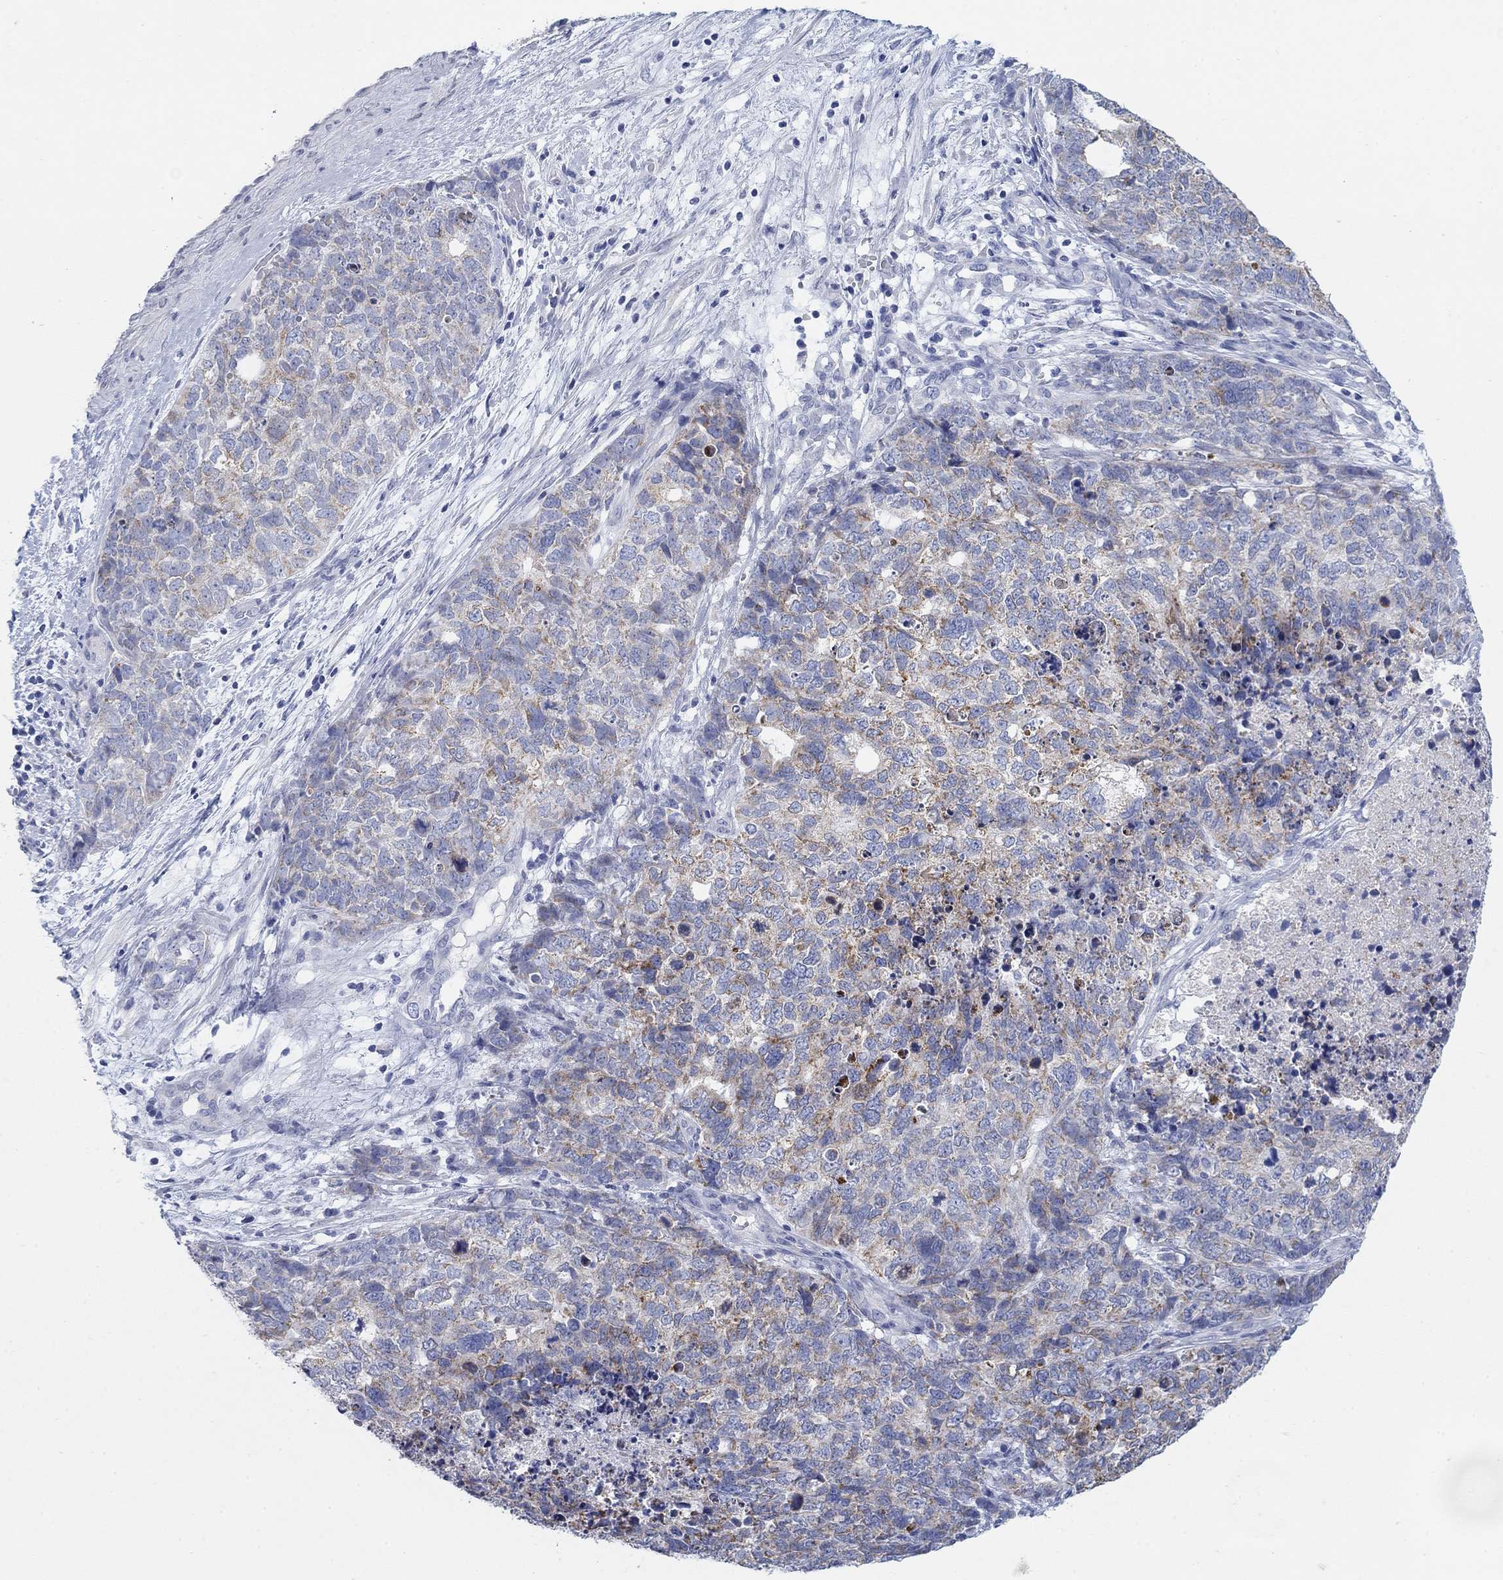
{"staining": {"intensity": "moderate", "quantity": "<25%", "location": "cytoplasmic/membranous"}, "tissue": "cervical cancer", "cell_type": "Tumor cells", "image_type": "cancer", "snomed": [{"axis": "morphology", "description": "Squamous cell carcinoma, NOS"}, {"axis": "topography", "description": "Cervix"}], "caption": "Brown immunohistochemical staining in cervical squamous cell carcinoma displays moderate cytoplasmic/membranous staining in approximately <25% of tumor cells. (DAB = brown stain, brightfield microscopy at high magnification).", "gene": "SCCPDH", "patient": {"sex": "female", "age": 63}}